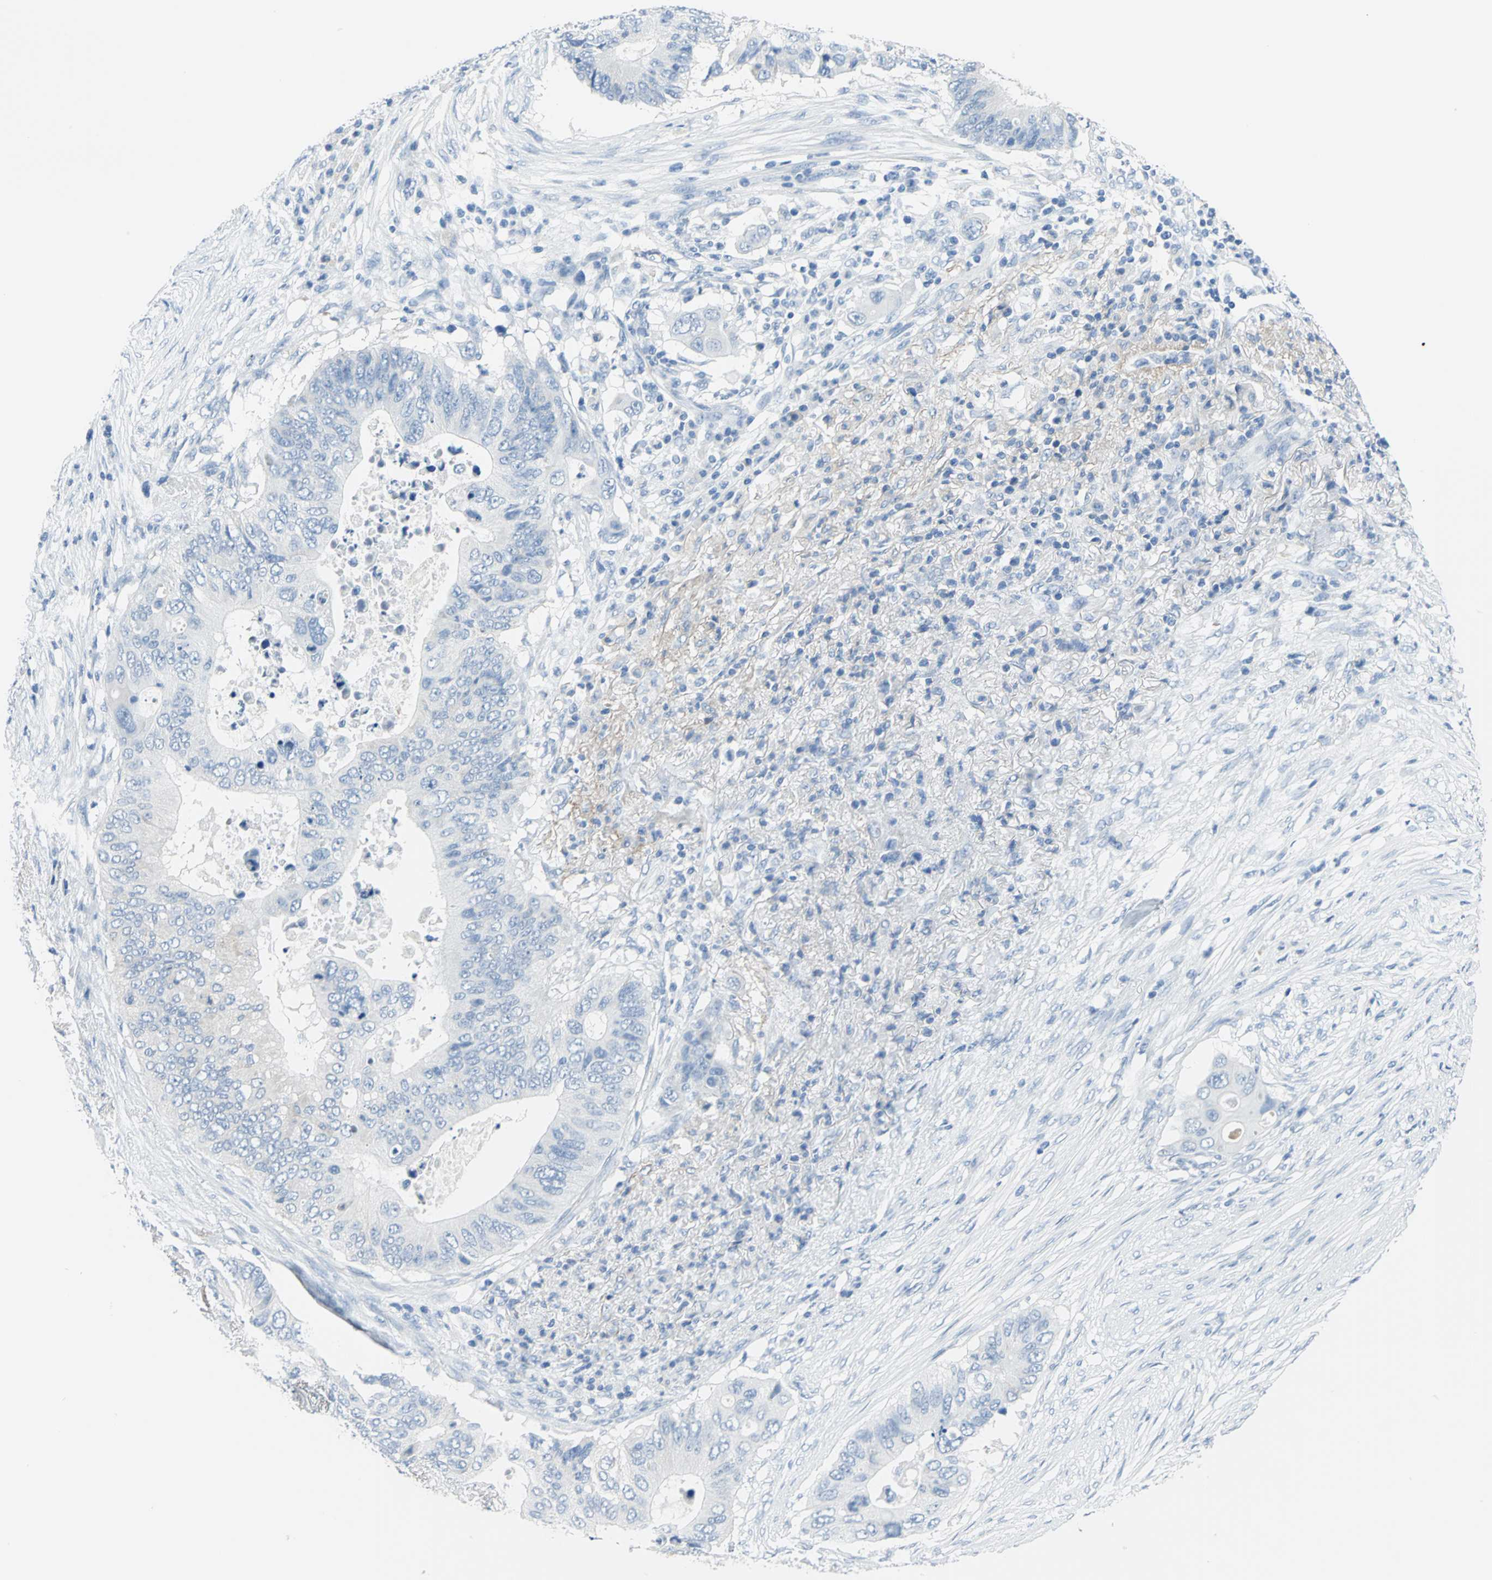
{"staining": {"intensity": "negative", "quantity": "none", "location": "none"}, "tissue": "colorectal cancer", "cell_type": "Tumor cells", "image_type": "cancer", "snomed": [{"axis": "morphology", "description": "Adenocarcinoma, NOS"}, {"axis": "topography", "description": "Colon"}], "caption": "An immunohistochemistry (IHC) micrograph of colorectal cancer is shown. There is no staining in tumor cells of colorectal cancer.", "gene": "PKLR", "patient": {"sex": "male", "age": 71}}